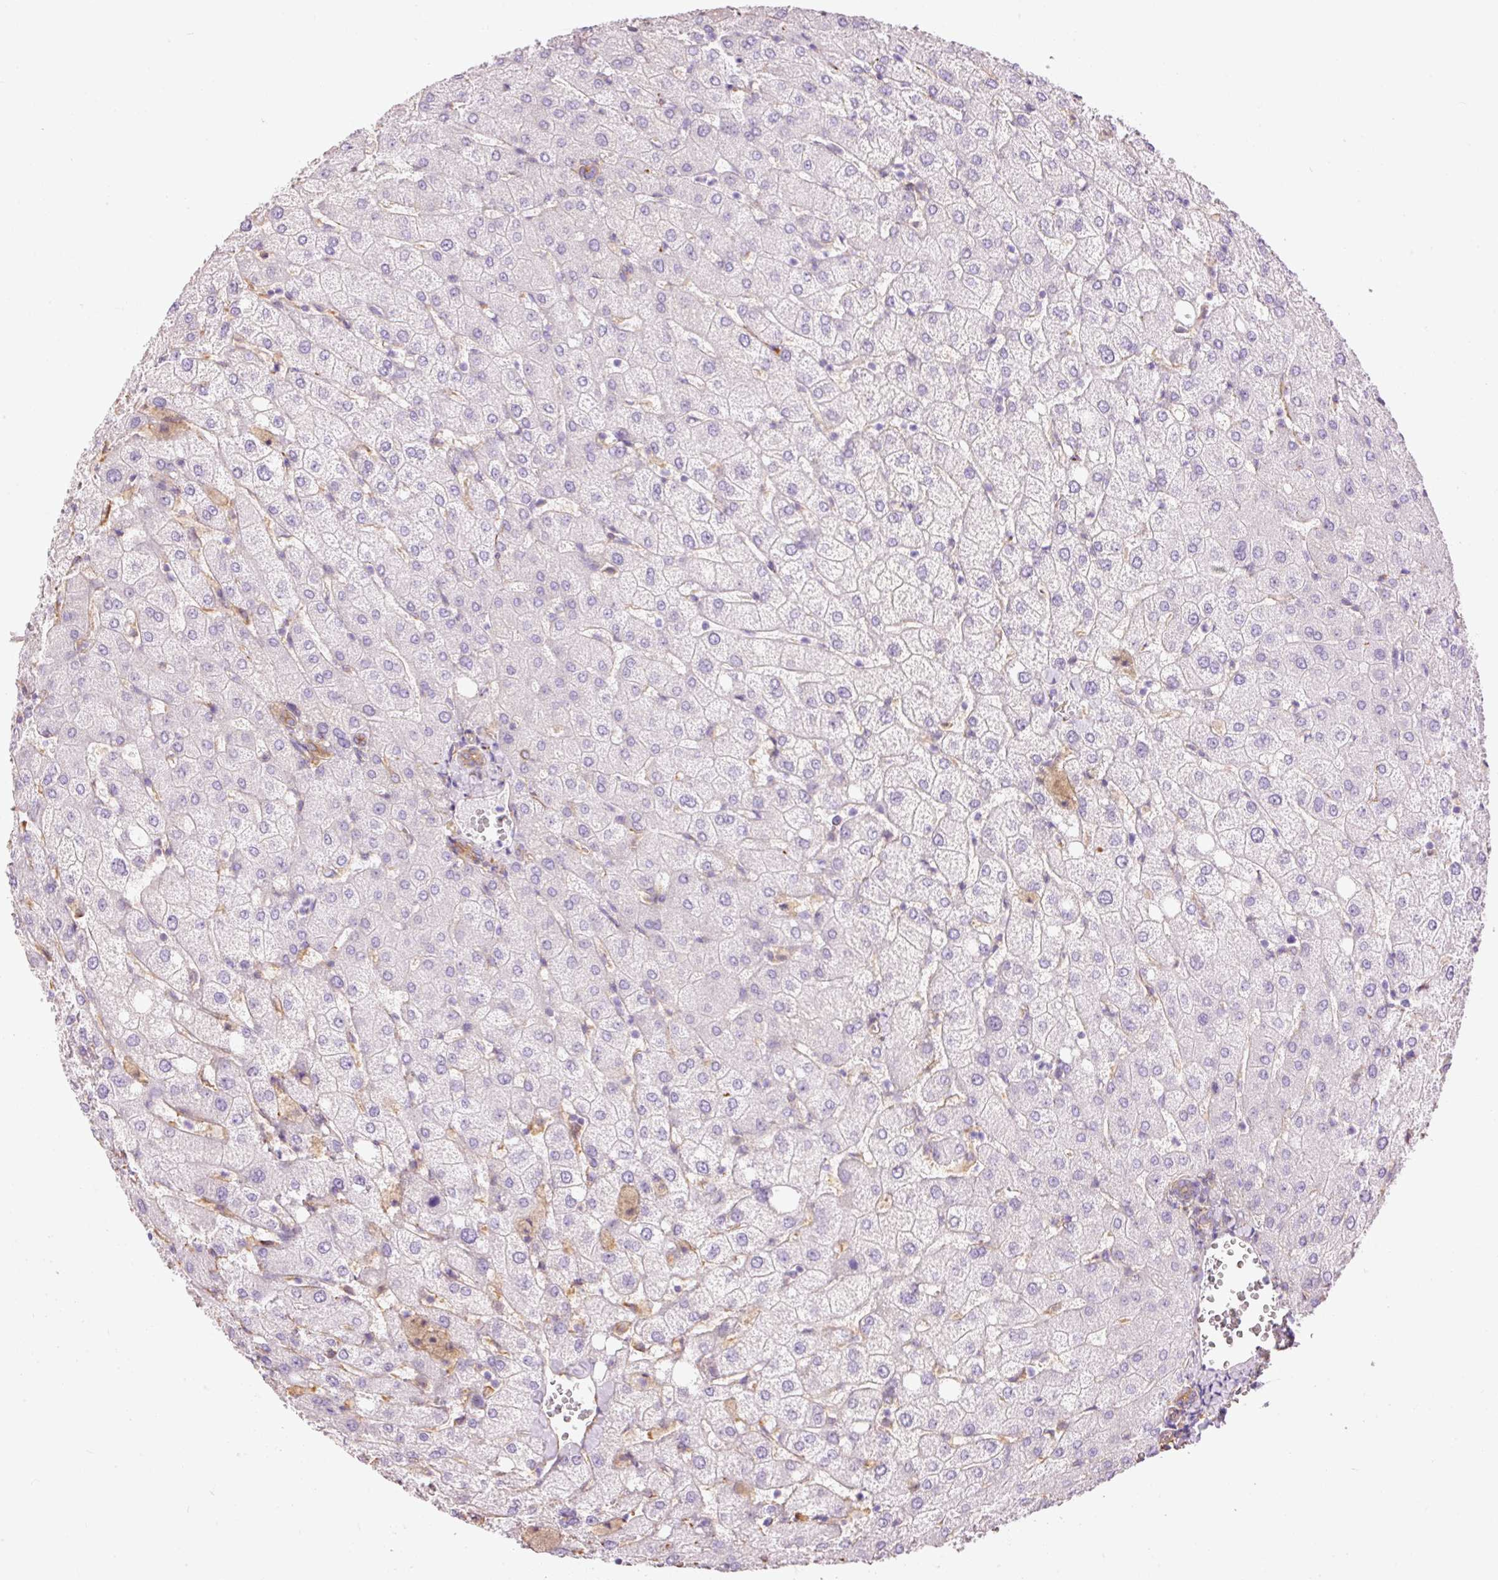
{"staining": {"intensity": "weak", "quantity": ">75%", "location": "cytoplasmic/membranous"}, "tissue": "liver", "cell_type": "Cholangiocytes", "image_type": "normal", "snomed": [{"axis": "morphology", "description": "Normal tissue, NOS"}, {"axis": "topography", "description": "Liver"}], "caption": "Protein analysis of unremarkable liver displays weak cytoplasmic/membranous expression in approximately >75% of cholangiocytes.", "gene": "ENSG00000249624", "patient": {"sex": "female", "age": 54}}